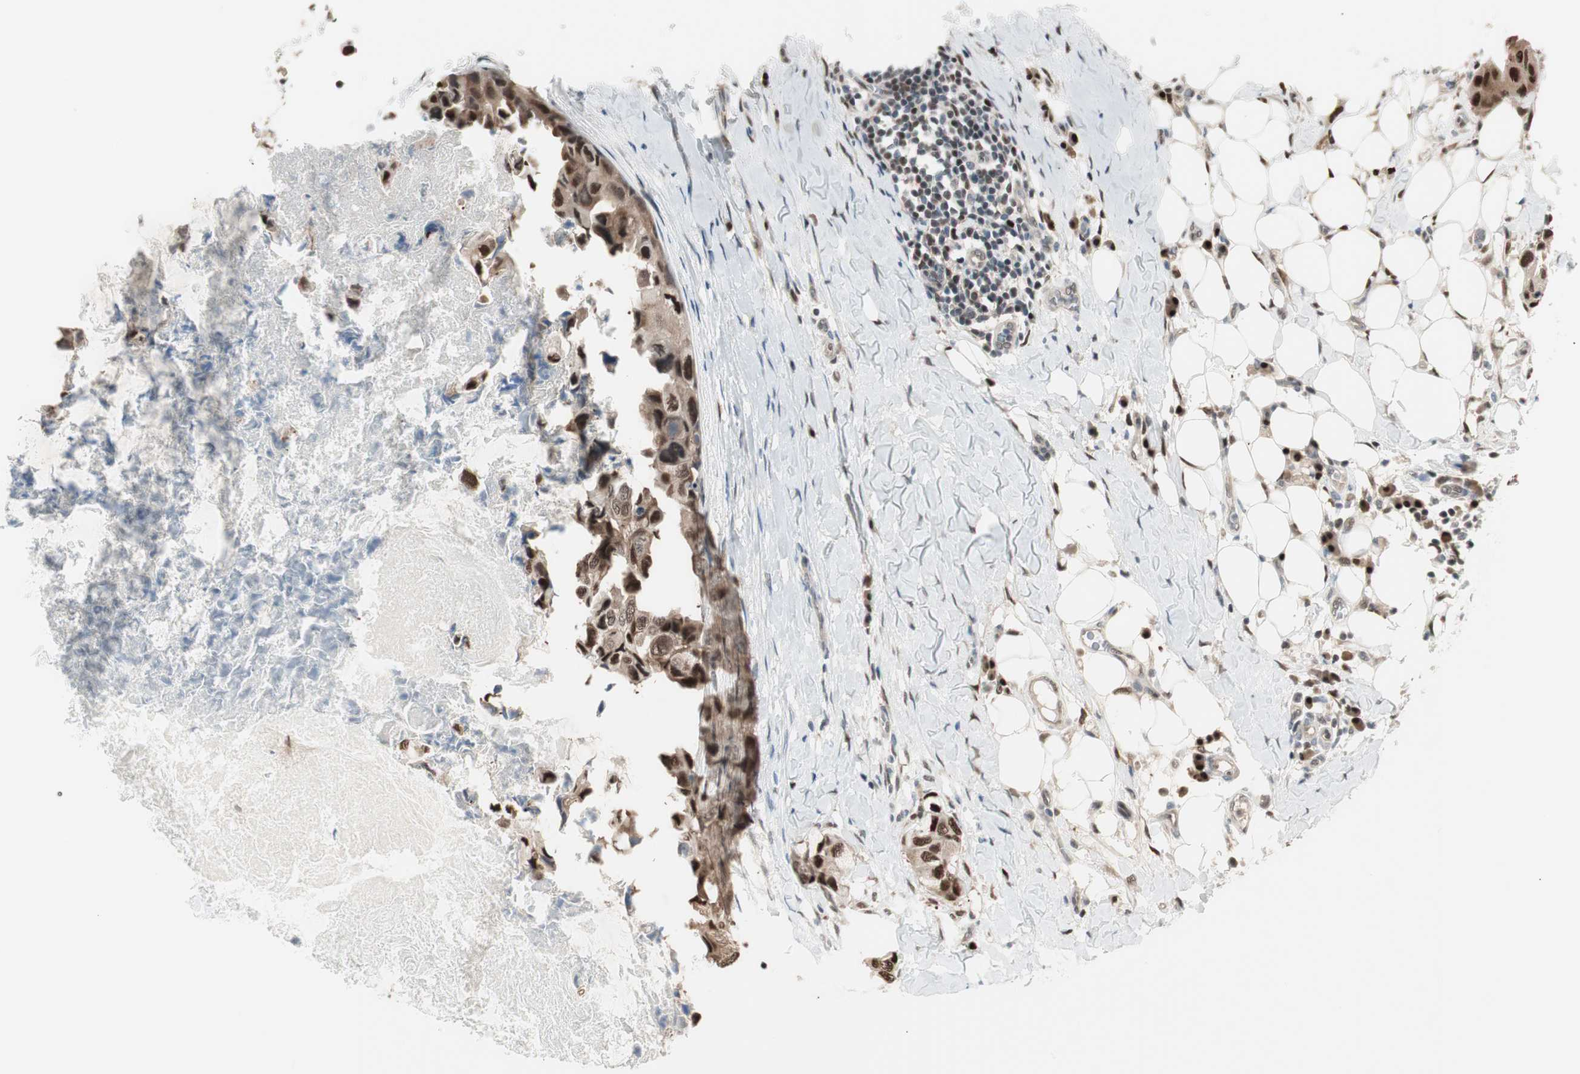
{"staining": {"intensity": "strong", "quantity": ">75%", "location": "nuclear"}, "tissue": "breast cancer", "cell_type": "Tumor cells", "image_type": "cancer", "snomed": [{"axis": "morphology", "description": "Duct carcinoma"}, {"axis": "topography", "description": "Breast"}], "caption": "Strong nuclear positivity for a protein is seen in about >75% of tumor cells of breast infiltrating ductal carcinoma using IHC.", "gene": "LONP2", "patient": {"sex": "female", "age": 40}}